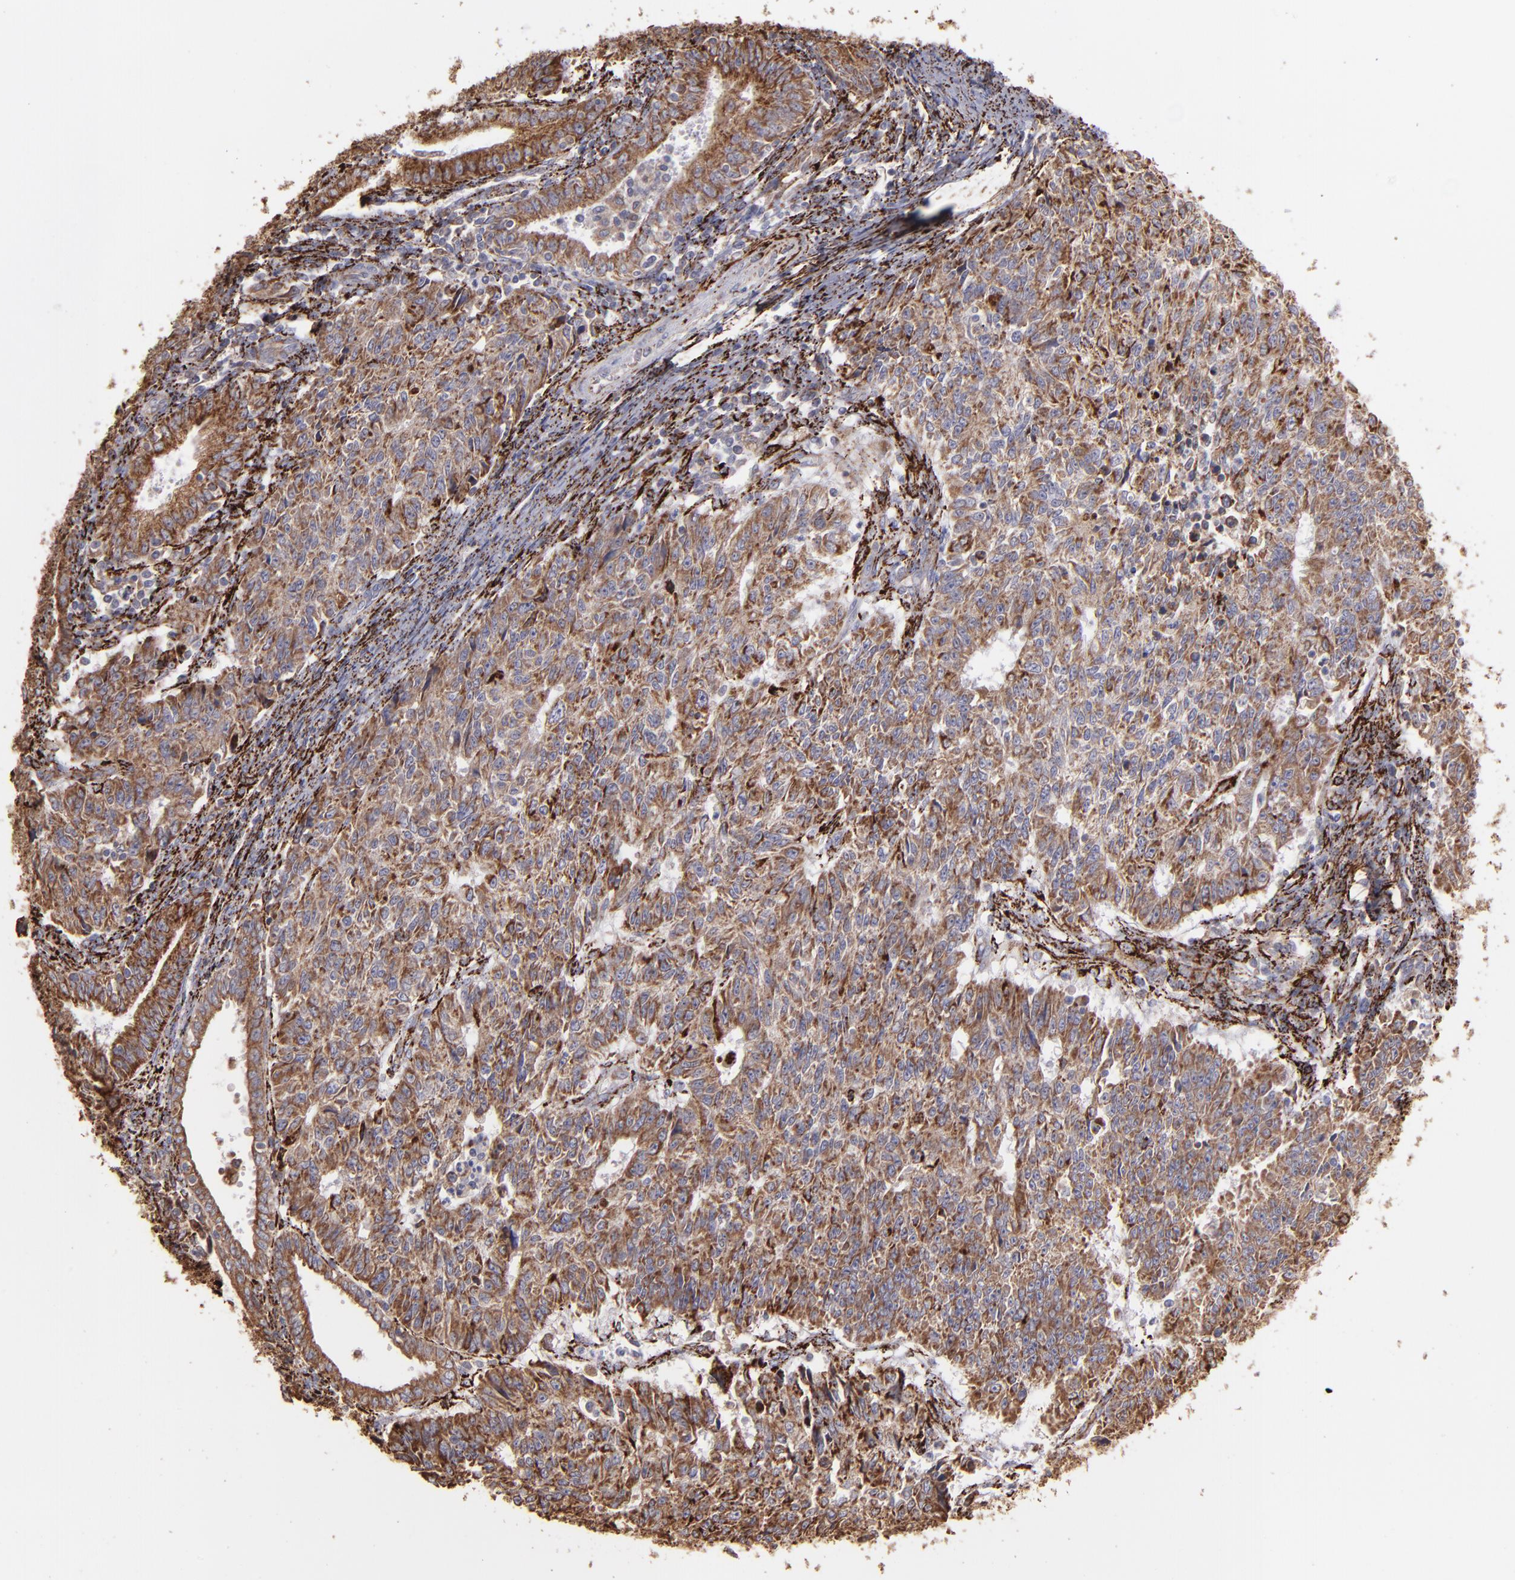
{"staining": {"intensity": "moderate", "quantity": ">75%", "location": "cytoplasmic/membranous"}, "tissue": "endometrial cancer", "cell_type": "Tumor cells", "image_type": "cancer", "snomed": [{"axis": "morphology", "description": "Adenocarcinoma, NOS"}, {"axis": "topography", "description": "Endometrium"}], "caption": "Brown immunohistochemical staining in human adenocarcinoma (endometrial) reveals moderate cytoplasmic/membranous positivity in approximately >75% of tumor cells.", "gene": "MAOB", "patient": {"sex": "female", "age": 42}}